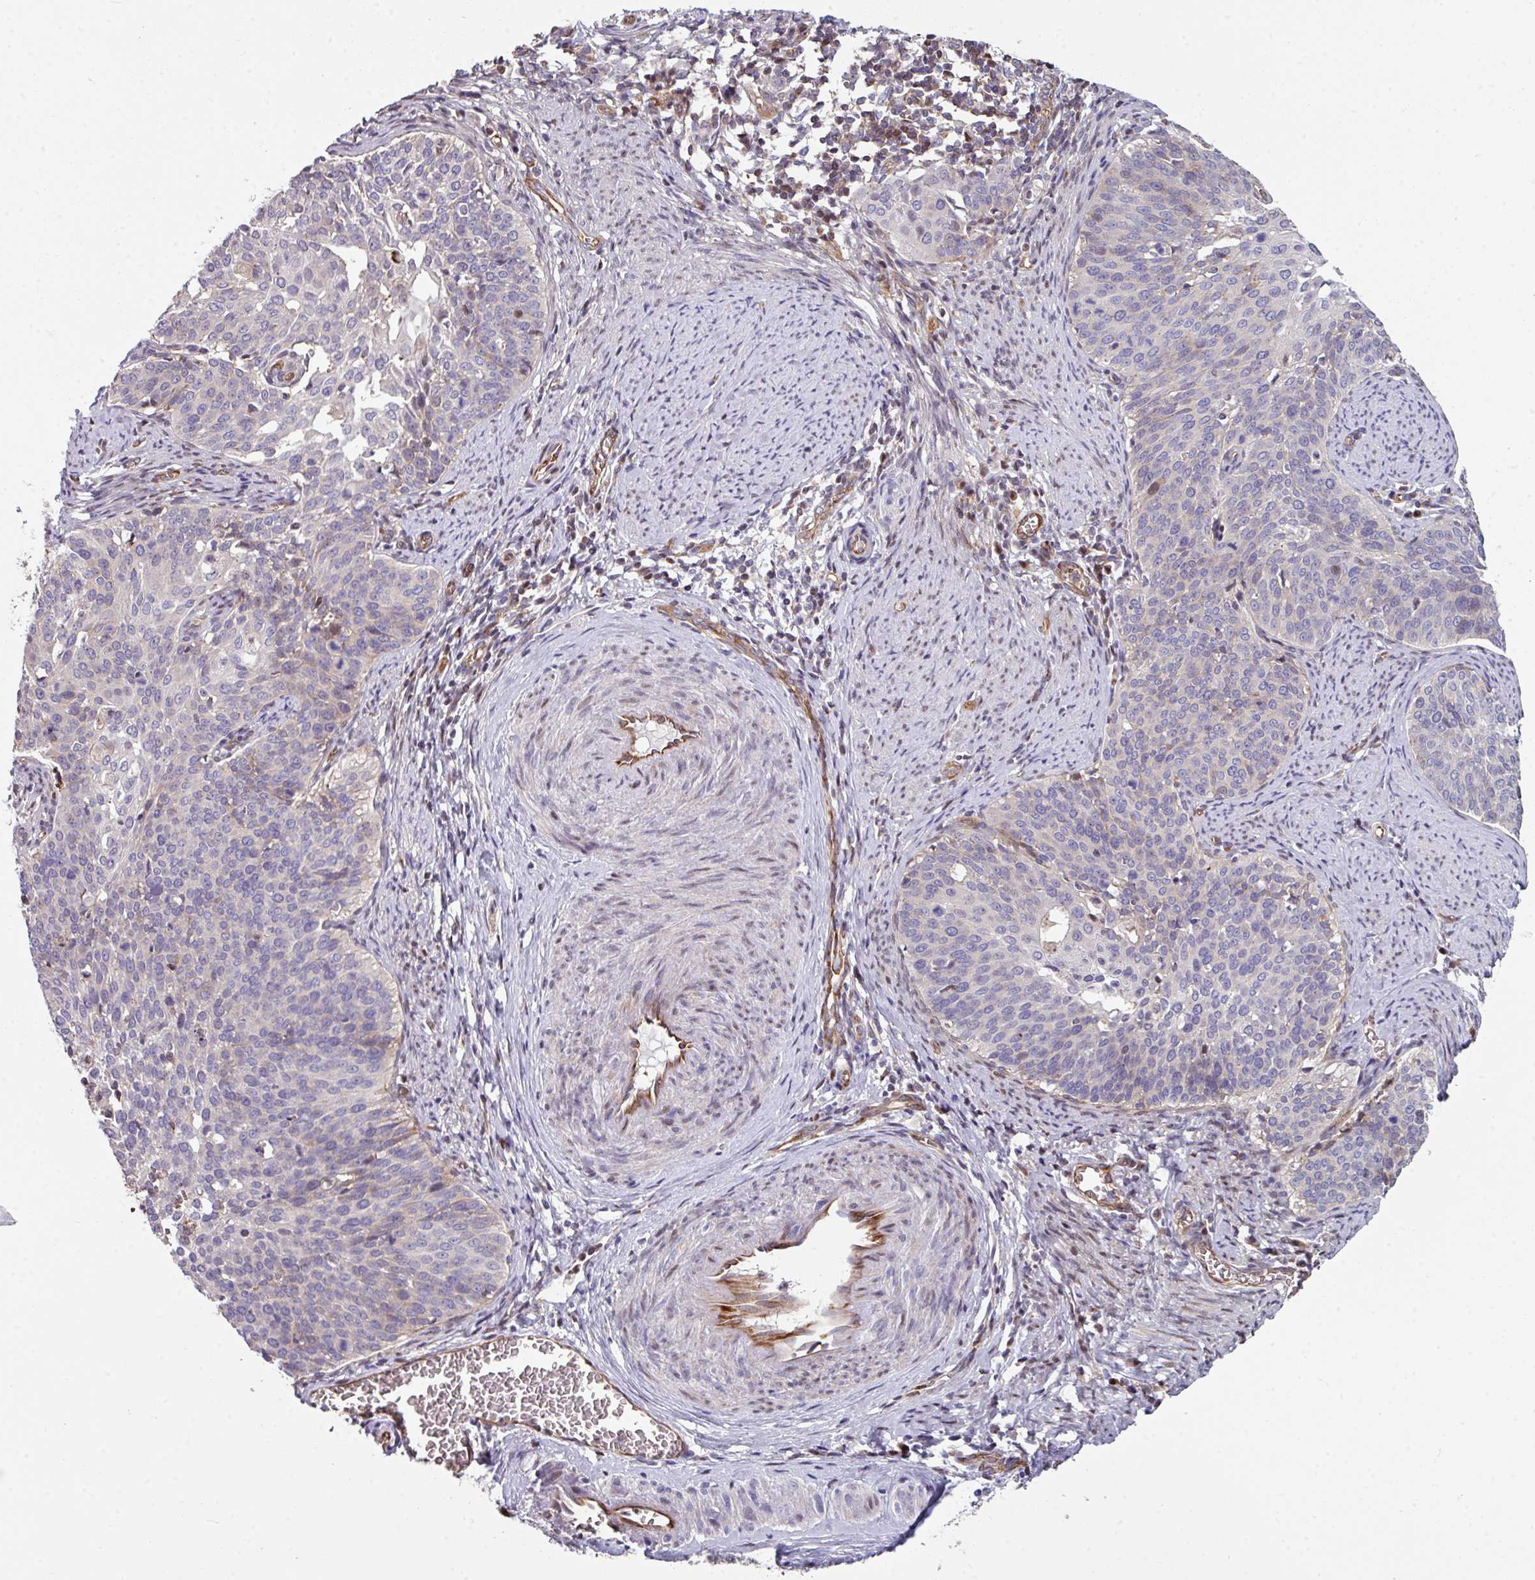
{"staining": {"intensity": "negative", "quantity": "none", "location": "none"}, "tissue": "cervical cancer", "cell_type": "Tumor cells", "image_type": "cancer", "snomed": [{"axis": "morphology", "description": "Squamous cell carcinoma, NOS"}, {"axis": "topography", "description": "Cervix"}], "caption": "Photomicrograph shows no significant protein staining in tumor cells of squamous cell carcinoma (cervical).", "gene": "ANO9", "patient": {"sex": "female", "age": 44}}